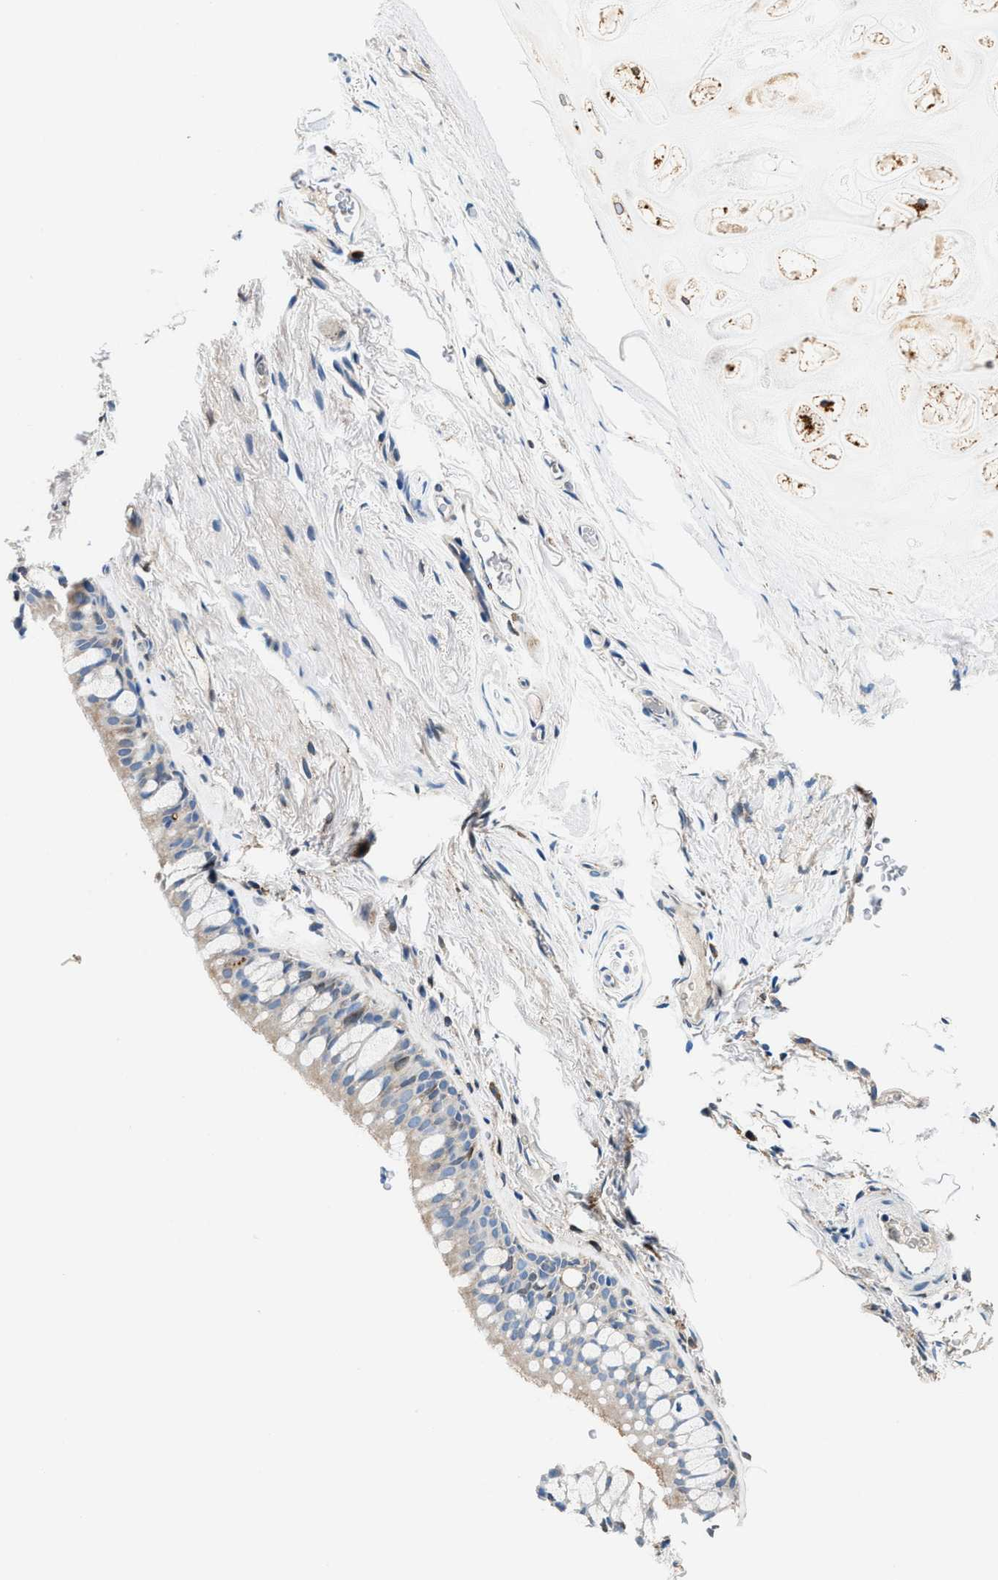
{"staining": {"intensity": "weak", "quantity": "<25%", "location": "cytoplasmic/membranous"}, "tissue": "bronchus", "cell_type": "Respiratory epithelial cells", "image_type": "normal", "snomed": [{"axis": "morphology", "description": "Normal tissue, NOS"}, {"axis": "topography", "description": "Cartilage tissue"}, {"axis": "topography", "description": "Bronchus"}], "caption": "Immunohistochemical staining of benign human bronchus demonstrates no significant staining in respiratory epithelial cells.", "gene": "SLFN11", "patient": {"sex": "female", "age": 53}}